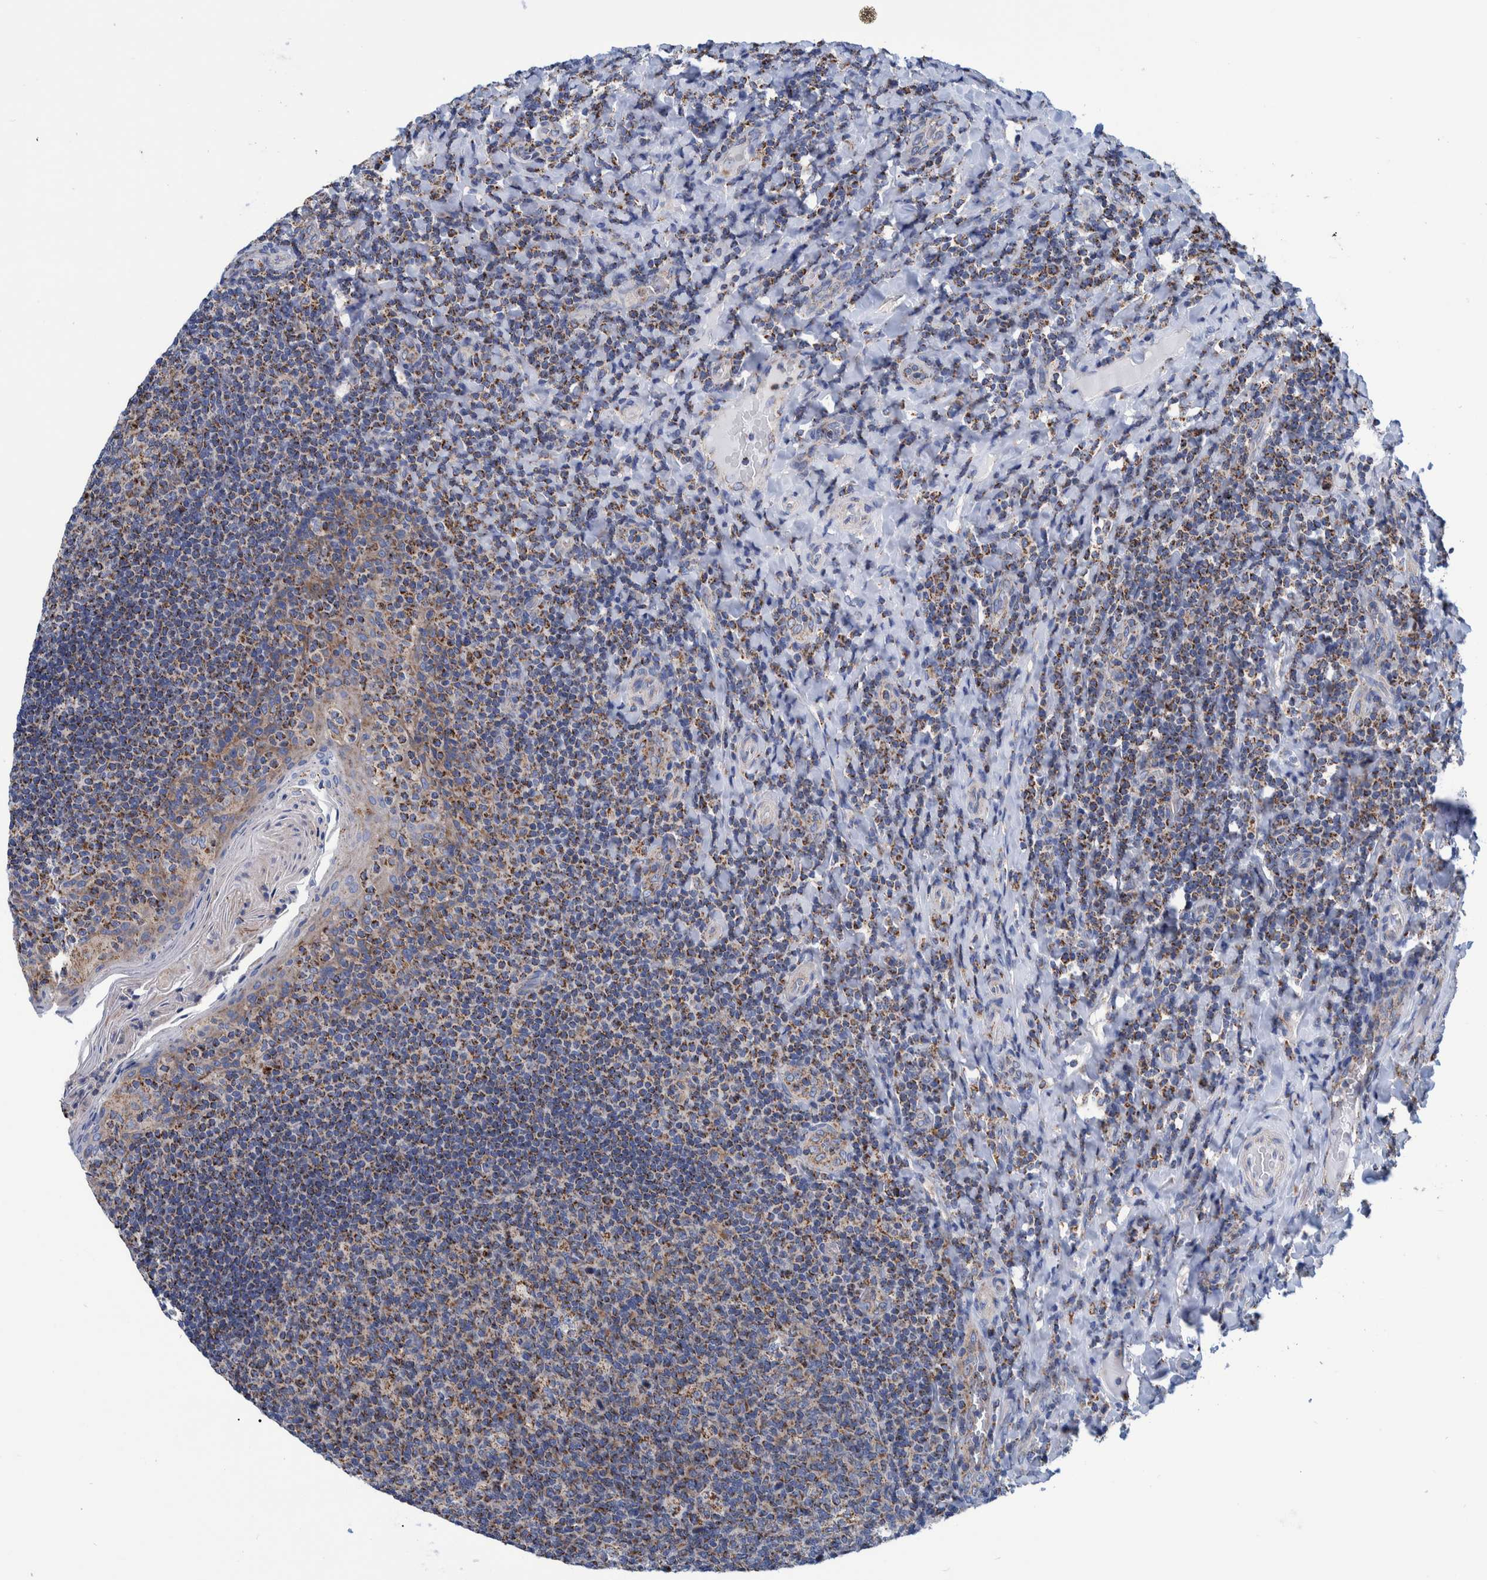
{"staining": {"intensity": "moderate", "quantity": "25%-75%", "location": "cytoplasmic/membranous"}, "tissue": "tonsil", "cell_type": "Germinal center cells", "image_type": "normal", "snomed": [{"axis": "morphology", "description": "Normal tissue, NOS"}, {"axis": "topography", "description": "Tonsil"}], "caption": "The image demonstrates staining of unremarkable tonsil, revealing moderate cytoplasmic/membranous protein expression (brown color) within germinal center cells.", "gene": "BZW2", "patient": {"sex": "male", "age": 17}}